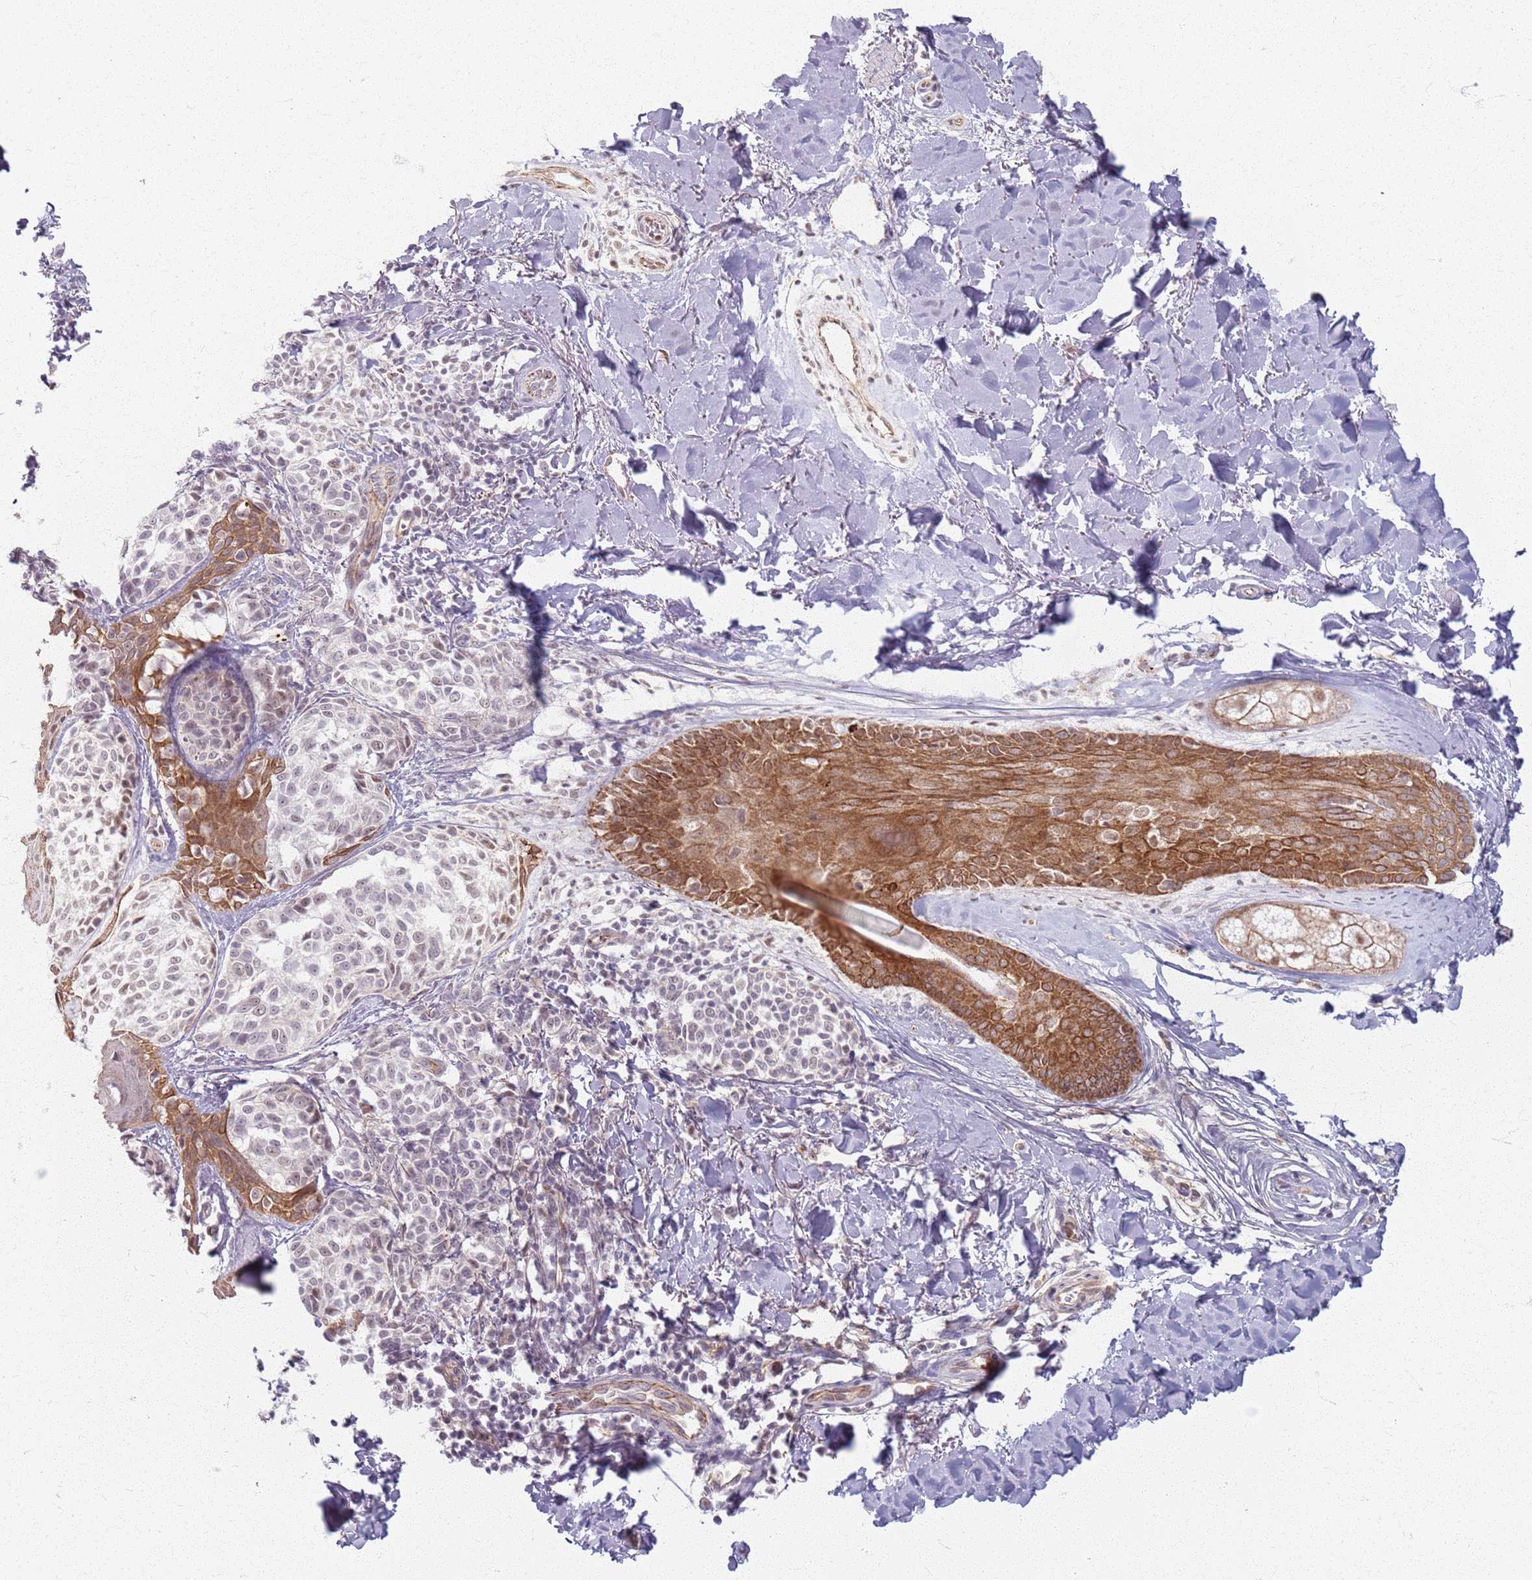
{"staining": {"intensity": "weak", "quantity": "25%-75%", "location": "nuclear"}, "tissue": "melanoma", "cell_type": "Tumor cells", "image_type": "cancer", "snomed": [{"axis": "morphology", "description": "Malignant melanoma, NOS"}, {"axis": "topography", "description": "Skin of upper extremity"}], "caption": "Tumor cells reveal weak nuclear staining in about 25%-75% of cells in melanoma. Using DAB (3,3'-diaminobenzidine) (brown) and hematoxylin (blue) stains, captured at high magnification using brightfield microscopy.", "gene": "KCNA5", "patient": {"sex": "male", "age": 40}}